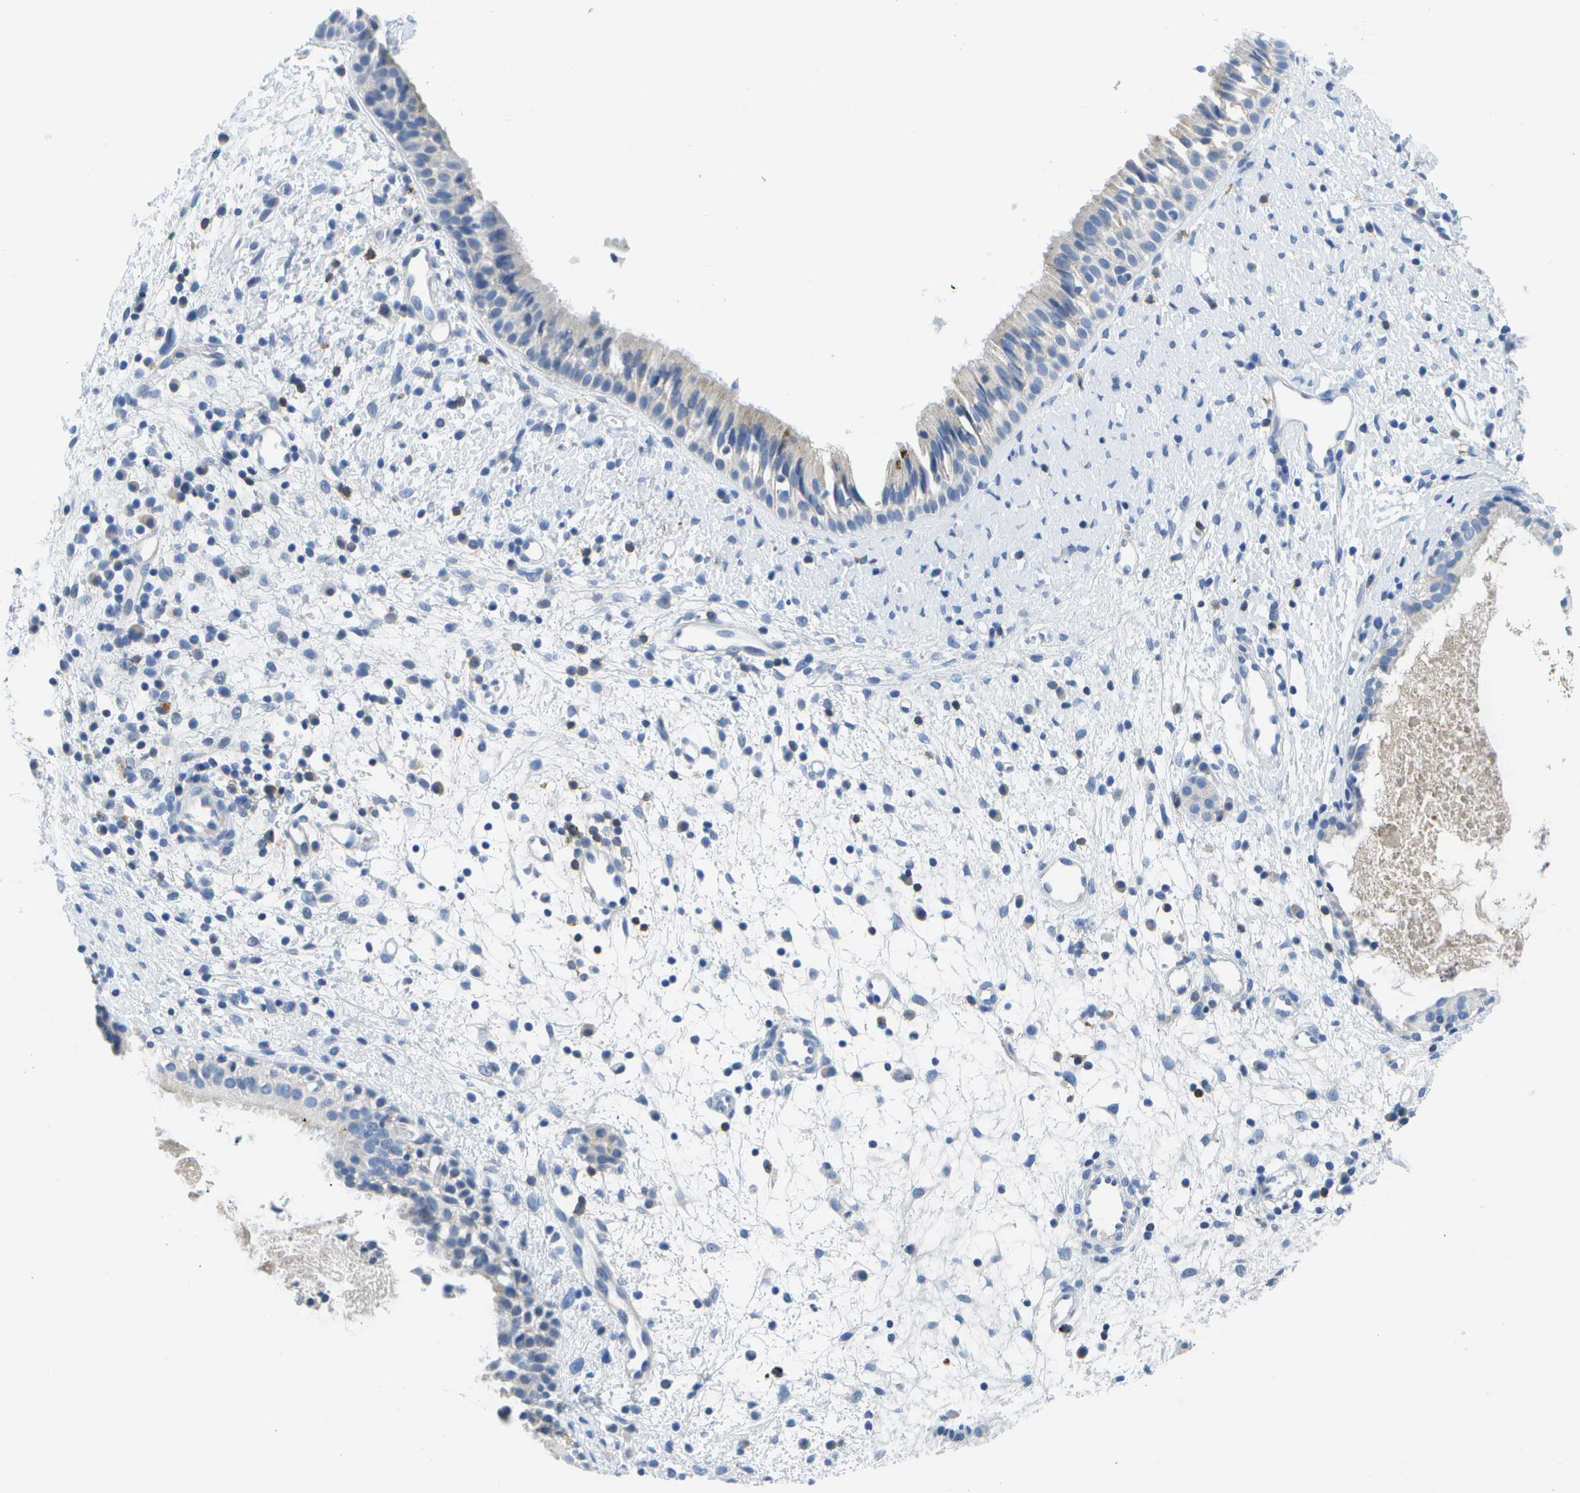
{"staining": {"intensity": "negative", "quantity": "none", "location": "none"}, "tissue": "nasopharynx", "cell_type": "Respiratory epithelial cells", "image_type": "normal", "snomed": [{"axis": "morphology", "description": "Normal tissue, NOS"}, {"axis": "topography", "description": "Nasopharynx"}], "caption": "The image shows no staining of respiratory epithelial cells in normal nasopharynx. (DAB immunohistochemistry visualized using brightfield microscopy, high magnification).", "gene": "MS4A1", "patient": {"sex": "male", "age": 22}}